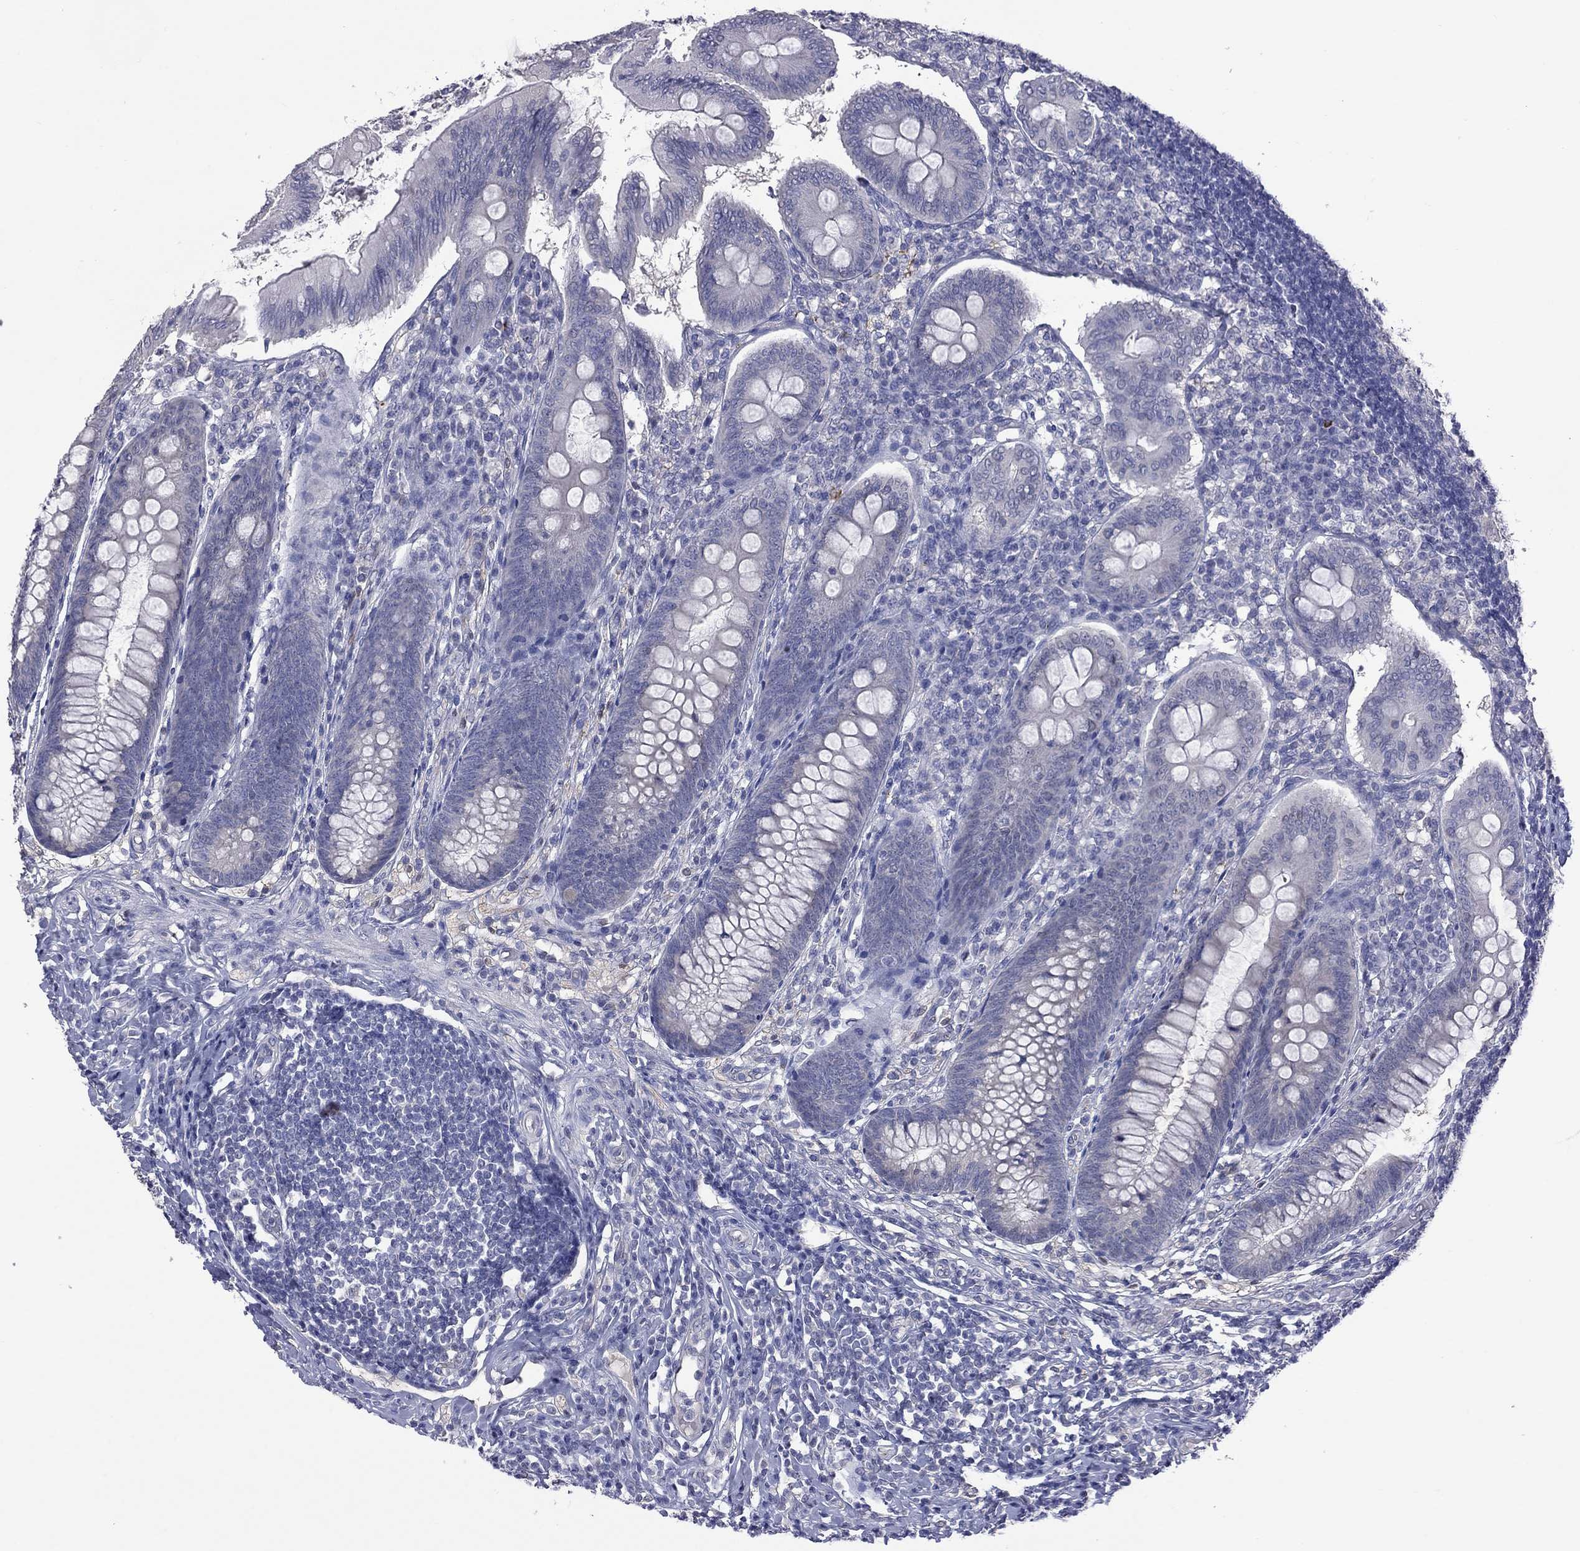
{"staining": {"intensity": "negative", "quantity": "none", "location": "none"}, "tissue": "appendix", "cell_type": "Glandular cells", "image_type": "normal", "snomed": [{"axis": "morphology", "description": "Normal tissue, NOS"}, {"axis": "morphology", "description": "Inflammation, NOS"}, {"axis": "topography", "description": "Appendix"}], "caption": "The micrograph reveals no staining of glandular cells in benign appendix.", "gene": "HYLS1", "patient": {"sex": "male", "age": 16}}